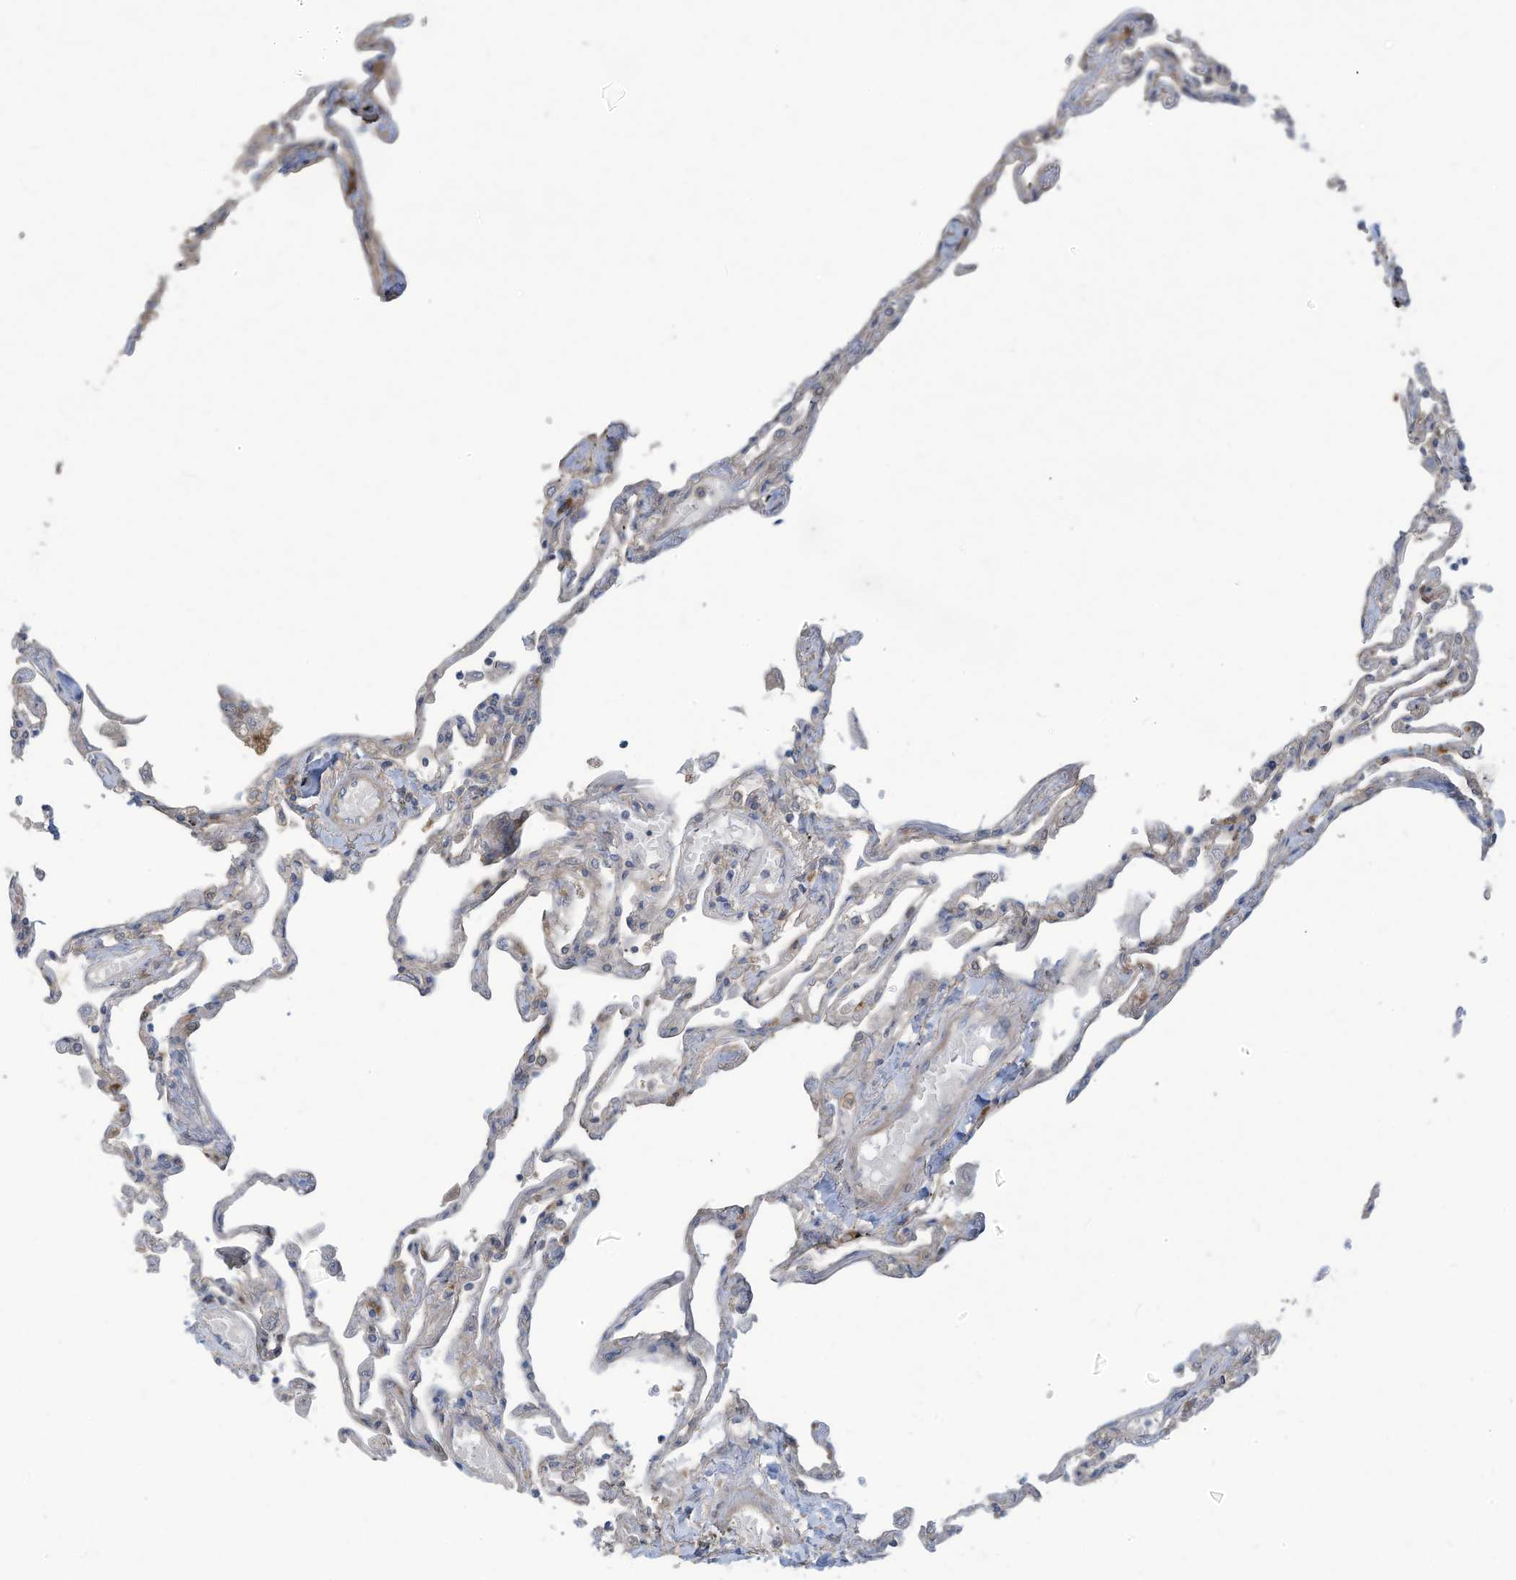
{"staining": {"intensity": "moderate", "quantity": "<25%", "location": "cytoplasmic/membranous"}, "tissue": "lung", "cell_type": "Alveolar cells", "image_type": "normal", "snomed": [{"axis": "morphology", "description": "Normal tissue, NOS"}, {"axis": "topography", "description": "Lung"}], "caption": "This micrograph shows immunohistochemistry staining of normal human lung, with low moderate cytoplasmic/membranous expression in approximately <25% of alveolar cells.", "gene": "ADI1", "patient": {"sex": "female", "age": 67}}